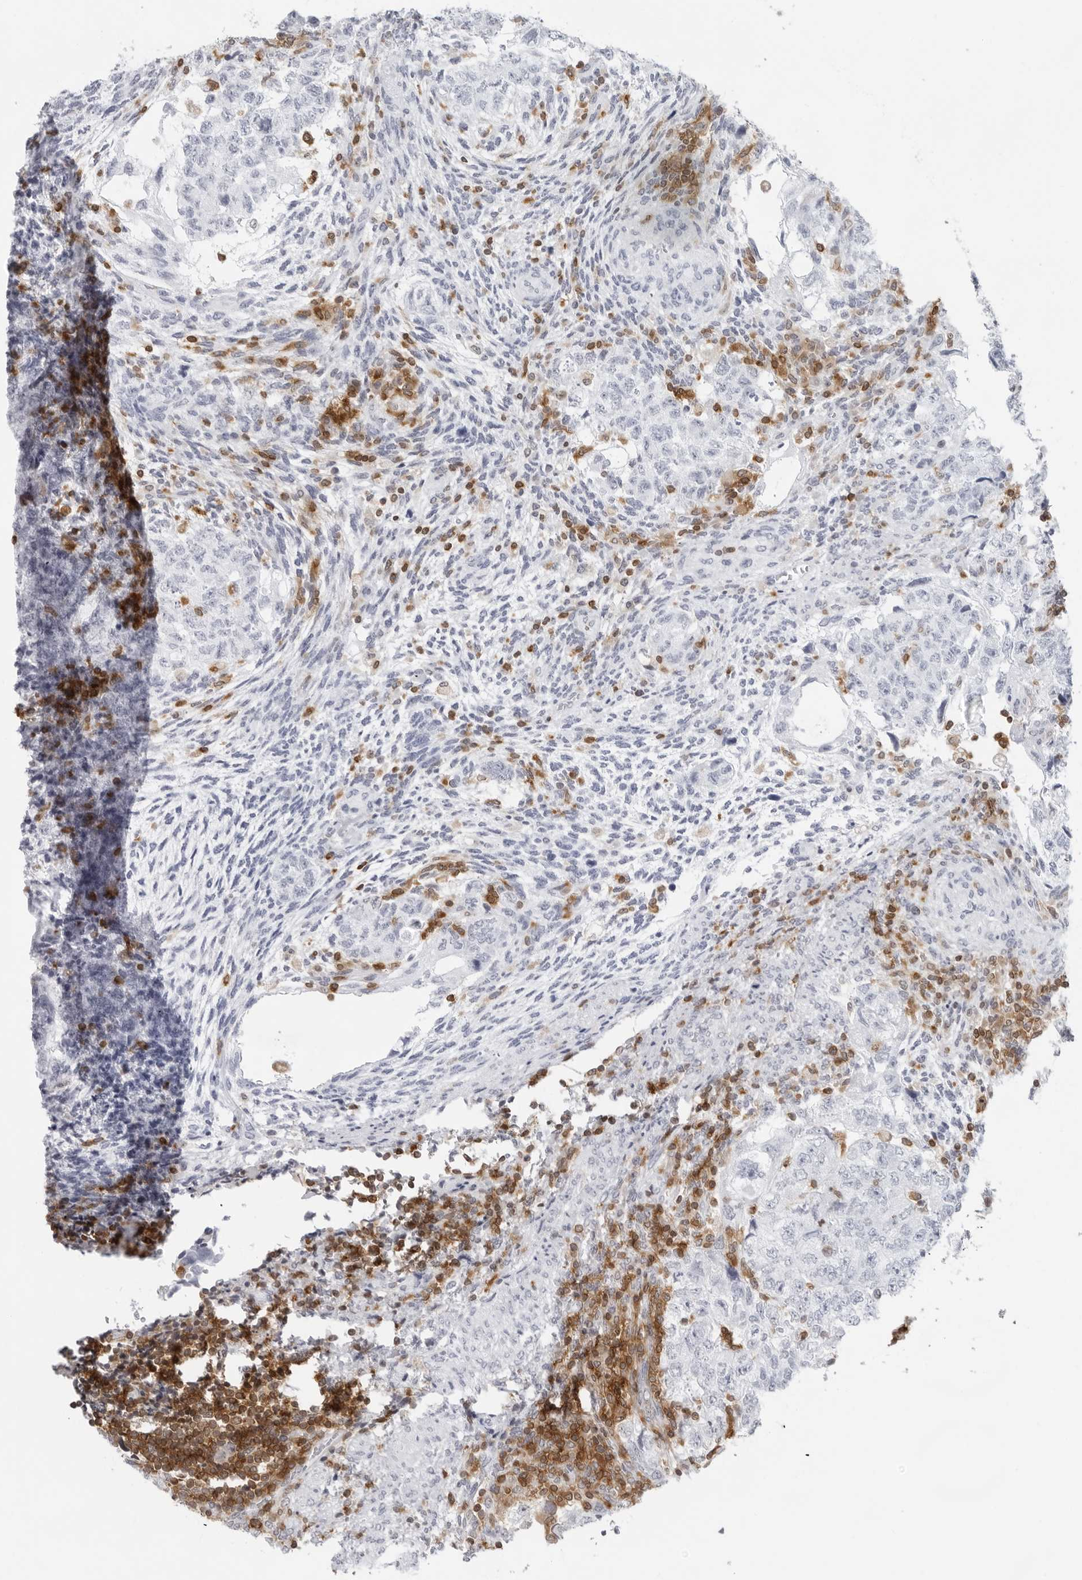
{"staining": {"intensity": "negative", "quantity": "none", "location": "none"}, "tissue": "testis cancer", "cell_type": "Tumor cells", "image_type": "cancer", "snomed": [{"axis": "morphology", "description": "Normal tissue, NOS"}, {"axis": "morphology", "description": "Carcinoma, Embryonal, NOS"}, {"axis": "topography", "description": "Testis"}], "caption": "Tumor cells show no significant protein positivity in testis cancer (embryonal carcinoma).", "gene": "FMNL1", "patient": {"sex": "male", "age": 36}}